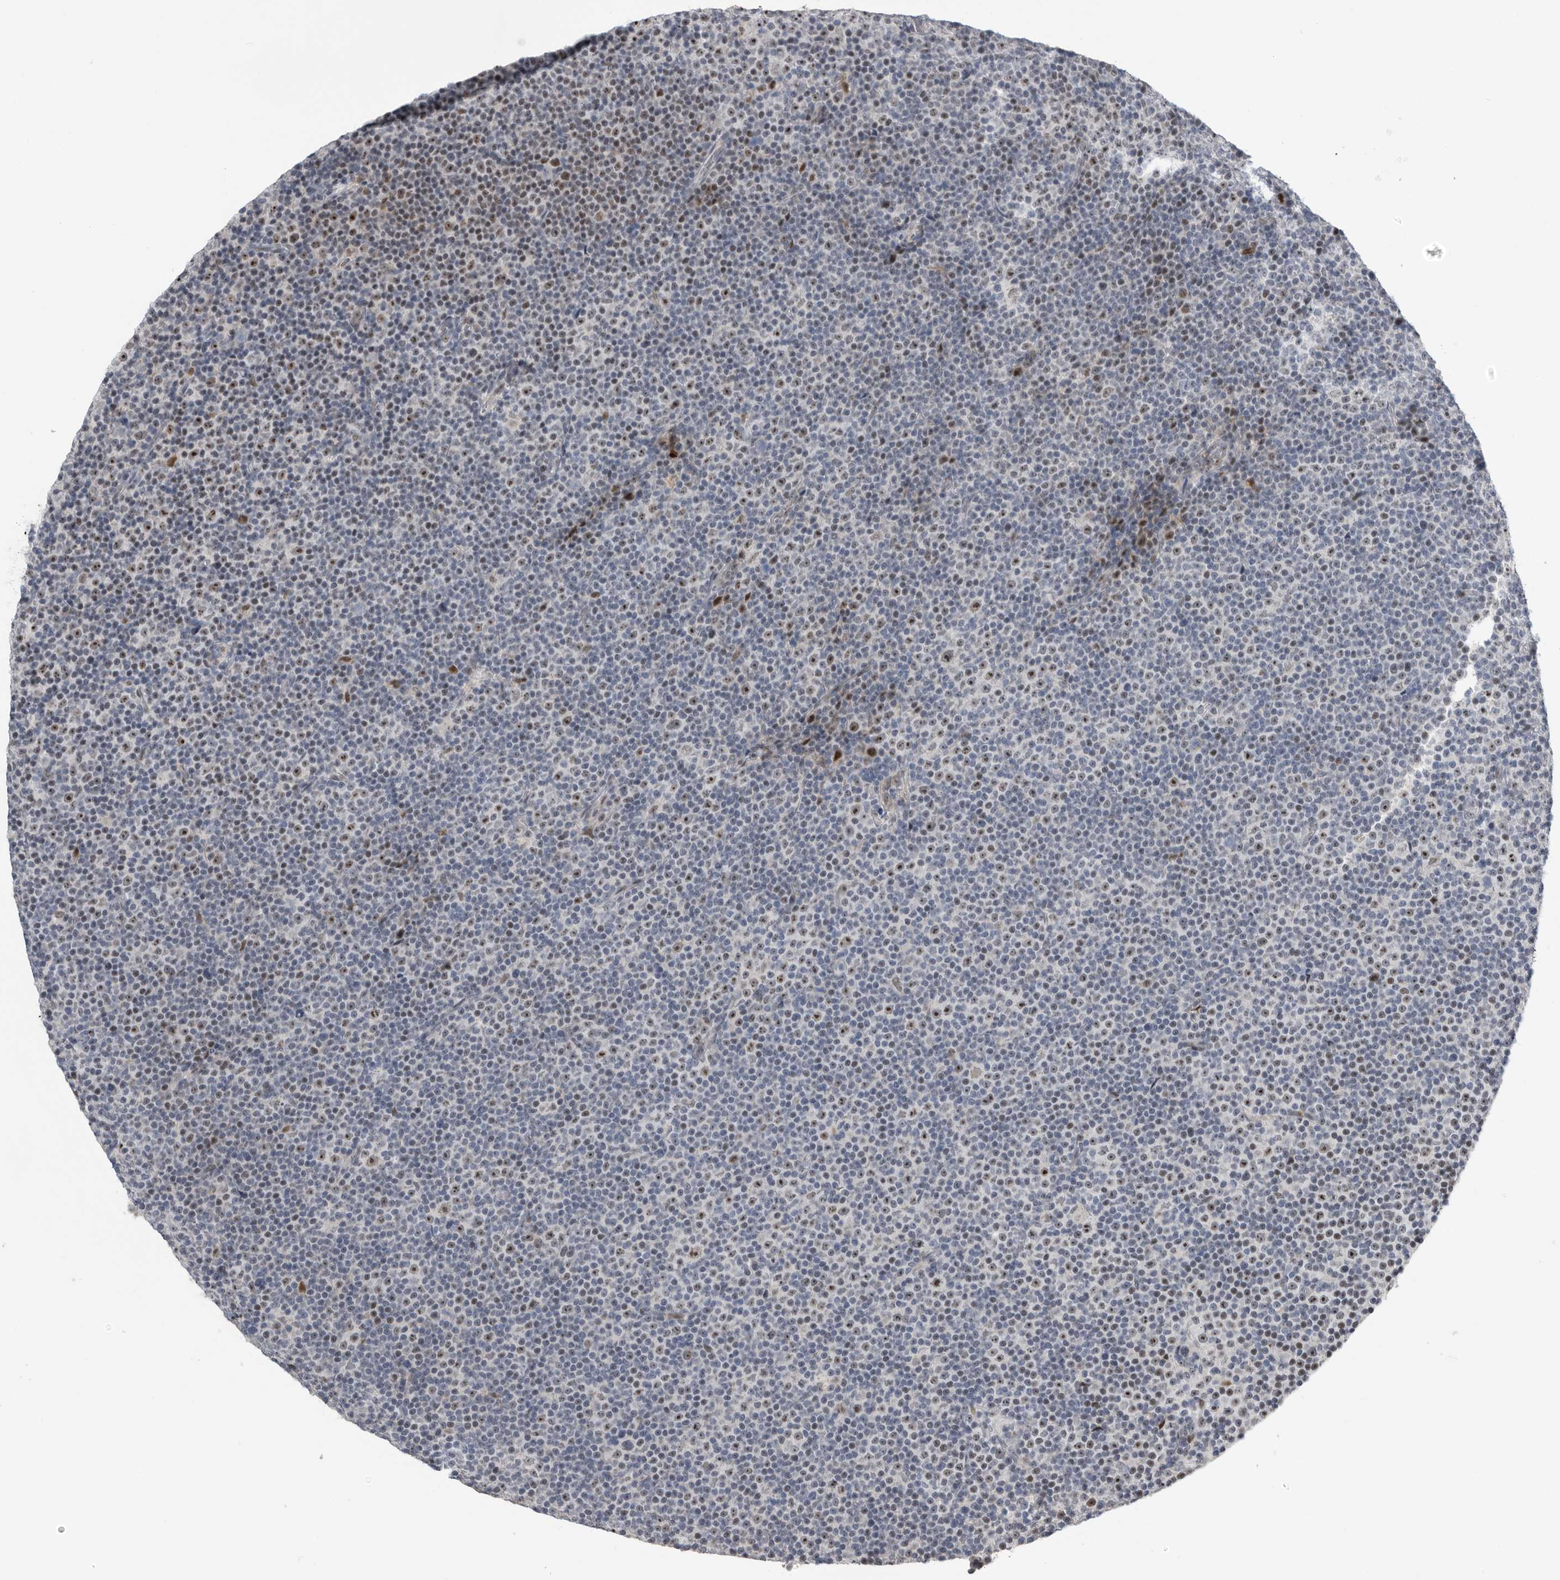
{"staining": {"intensity": "moderate", "quantity": "25%-75%", "location": "nuclear"}, "tissue": "lymphoma", "cell_type": "Tumor cells", "image_type": "cancer", "snomed": [{"axis": "morphology", "description": "Malignant lymphoma, non-Hodgkin's type, Low grade"}, {"axis": "topography", "description": "Lymph node"}], "caption": "A high-resolution image shows immunohistochemistry (IHC) staining of low-grade malignant lymphoma, non-Hodgkin's type, which exhibits moderate nuclear expression in about 25%-75% of tumor cells.", "gene": "PCMTD1", "patient": {"sex": "female", "age": 67}}